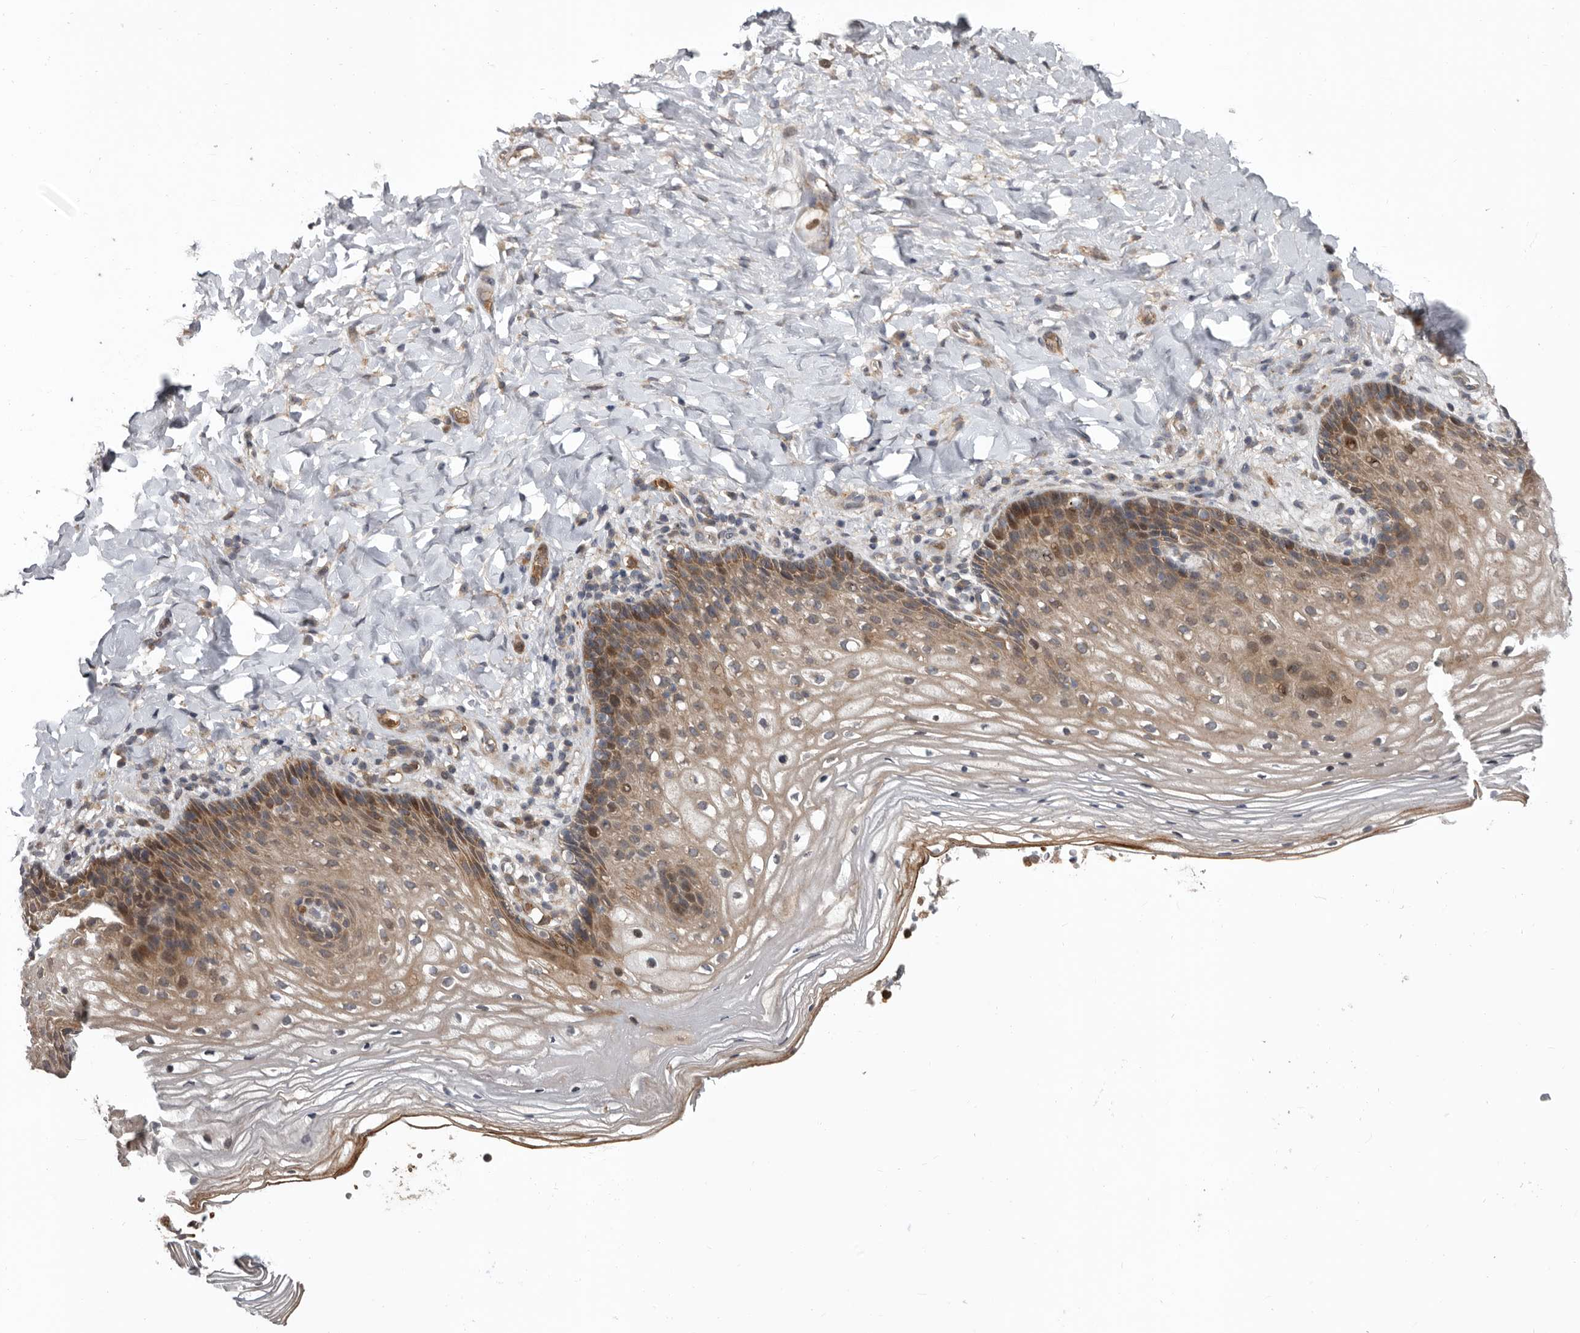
{"staining": {"intensity": "moderate", "quantity": ">75%", "location": "cytoplasmic/membranous"}, "tissue": "vagina", "cell_type": "Squamous epithelial cells", "image_type": "normal", "snomed": [{"axis": "morphology", "description": "Normal tissue, NOS"}, {"axis": "topography", "description": "Vagina"}], "caption": "Unremarkable vagina reveals moderate cytoplasmic/membranous expression in approximately >75% of squamous epithelial cells, visualized by immunohistochemistry.", "gene": "FGFR4", "patient": {"sex": "female", "age": 60}}